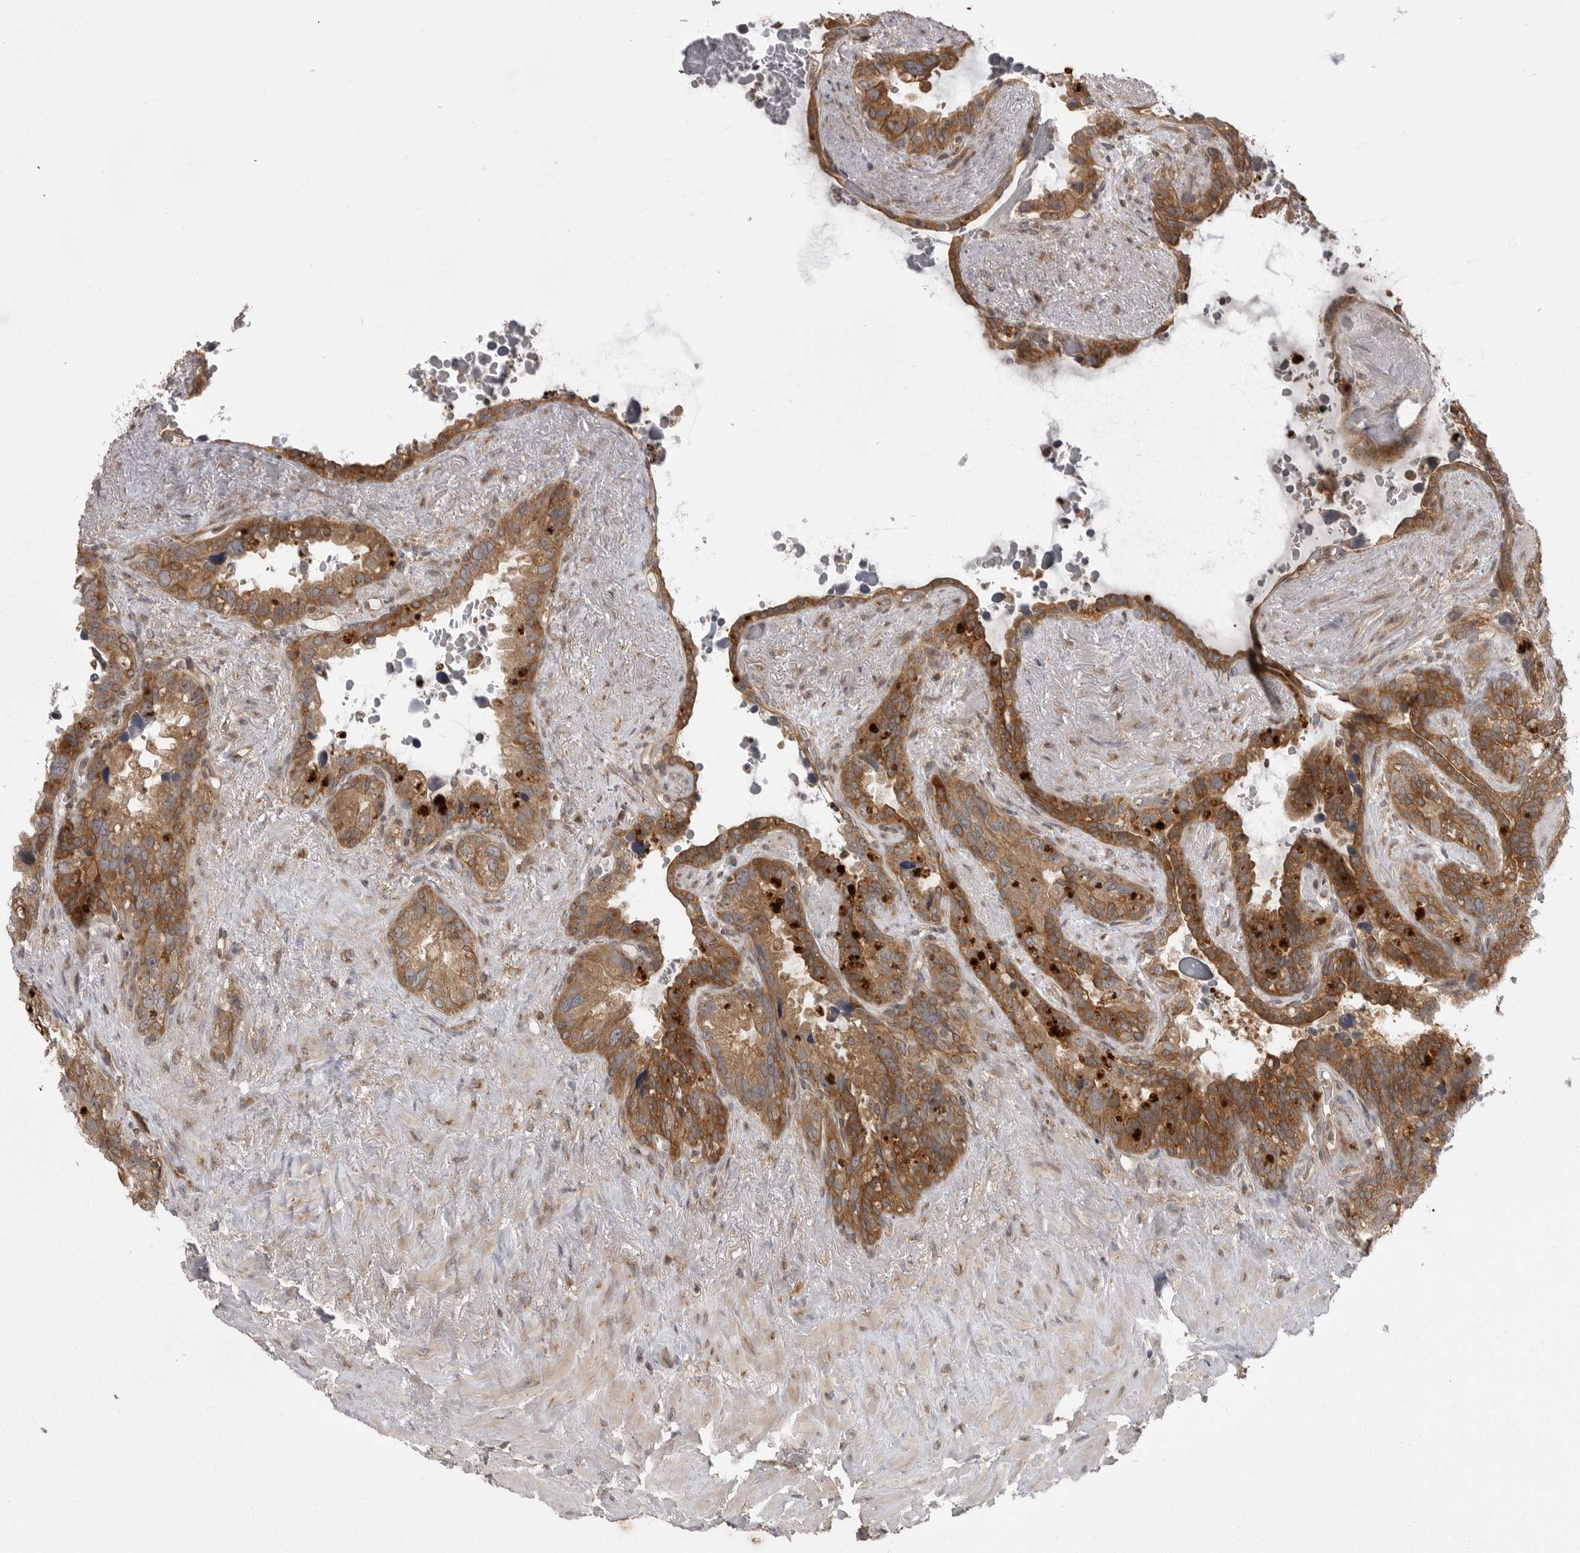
{"staining": {"intensity": "moderate", "quantity": ">75%", "location": "cytoplasmic/membranous"}, "tissue": "seminal vesicle", "cell_type": "Glandular cells", "image_type": "normal", "snomed": [{"axis": "morphology", "description": "Normal tissue, NOS"}, {"axis": "topography", "description": "Seminal veicle"}], "caption": "Immunohistochemistry of normal seminal vesicle displays medium levels of moderate cytoplasmic/membranous positivity in approximately >75% of glandular cells.", "gene": "STK24", "patient": {"sex": "male", "age": 80}}